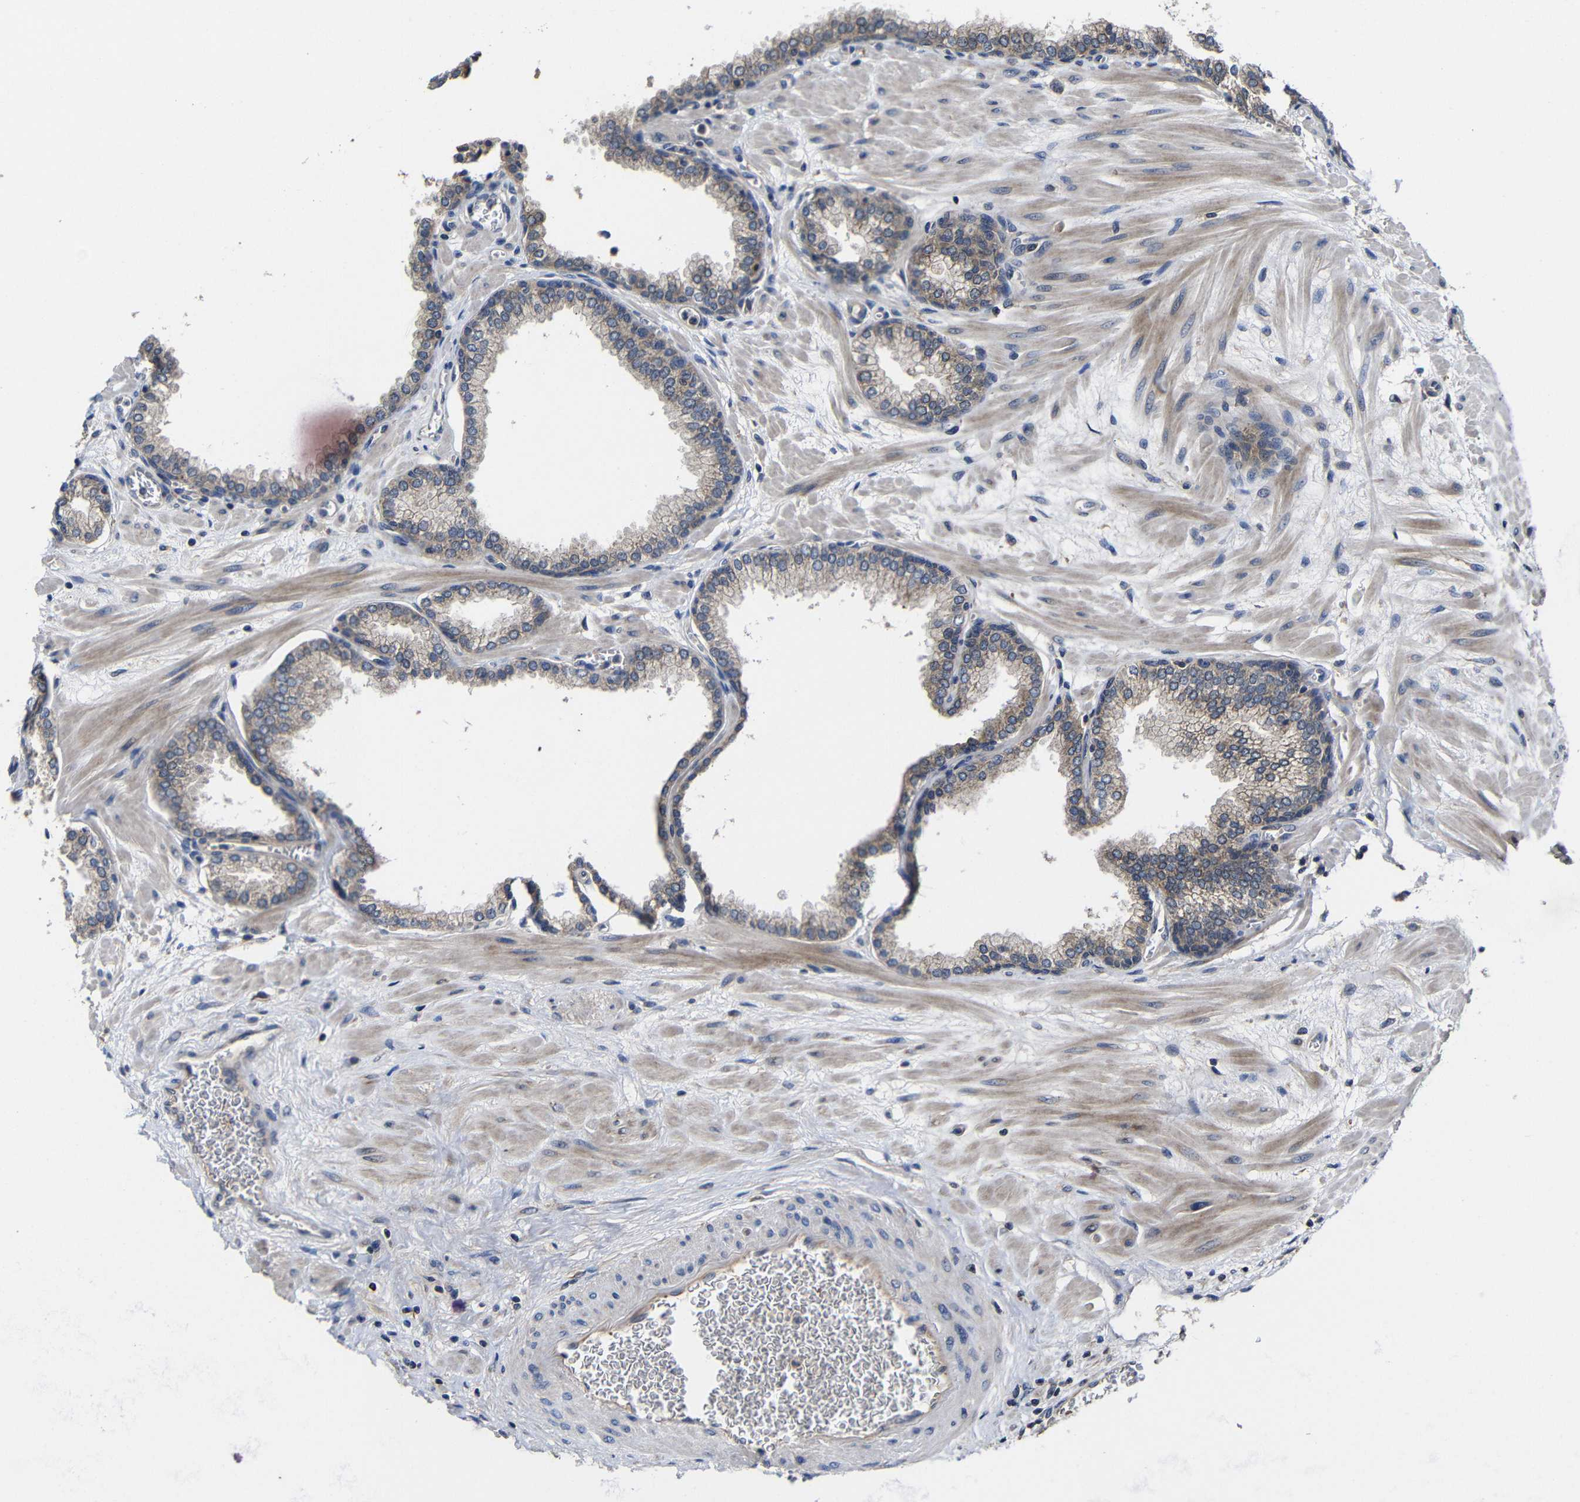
{"staining": {"intensity": "moderate", "quantity": "25%-75%", "location": "cytoplasmic/membranous"}, "tissue": "prostate", "cell_type": "Glandular cells", "image_type": "normal", "snomed": [{"axis": "morphology", "description": "Normal tissue, NOS"}, {"axis": "morphology", "description": "Urothelial carcinoma, Low grade"}, {"axis": "topography", "description": "Urinary bladder"}, {"axis": "topography", "description": "Prostate"}], "caption": "Protein expression analysis of benign prostate displays moderate cytoplasmic/membranous expression in approximately 25%-75% of glandular cells. The protein is shown in brown color, while the nuclei are stained blue.", "gene": "LPAR5", "patient": {"sex": "male", "age": 60}}